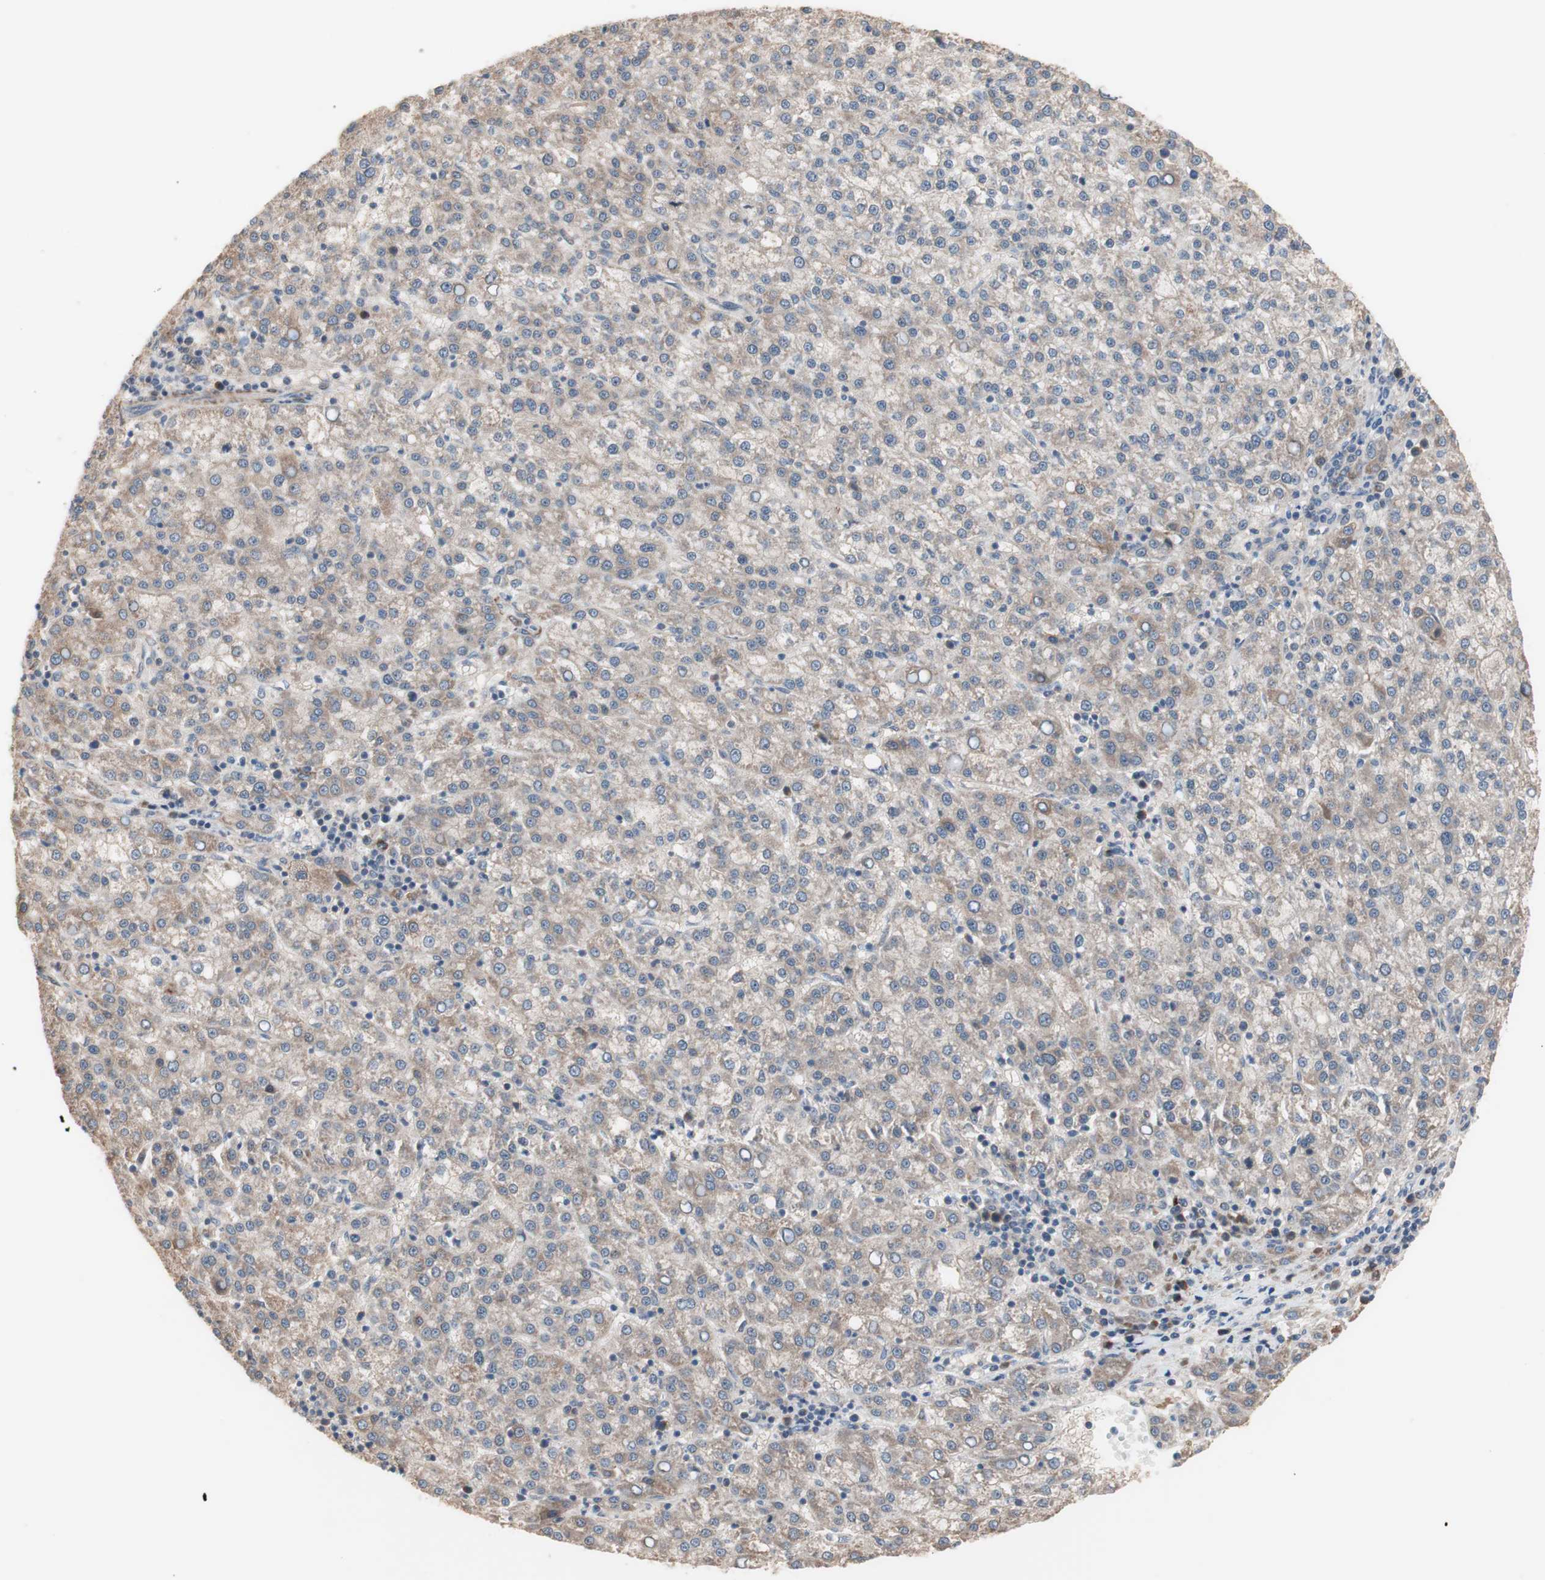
{"staining": {"intensity": "moderate", "quantity": ">75%", "location": "cytoplasmic/membranous"}, "tissue": "liver cancer", "cell_type": "Tumor cells", "image_type": "cancer", "snomed": [{"axis": "morphology", "description": "Carcinoma, Hepatocellular, NOS"}, {"axis": "topography", "description": "Liver"}], "caption": "Protein analysis of liver cancer tissue displays moderate cytoplasmic/membranous staining in about >75% of tumor cells. The protein of interest is shown in brown color, while the nuclei are stained blue.", "gene": "HMBS", "patient": {"sex": "female", "age": 58}}